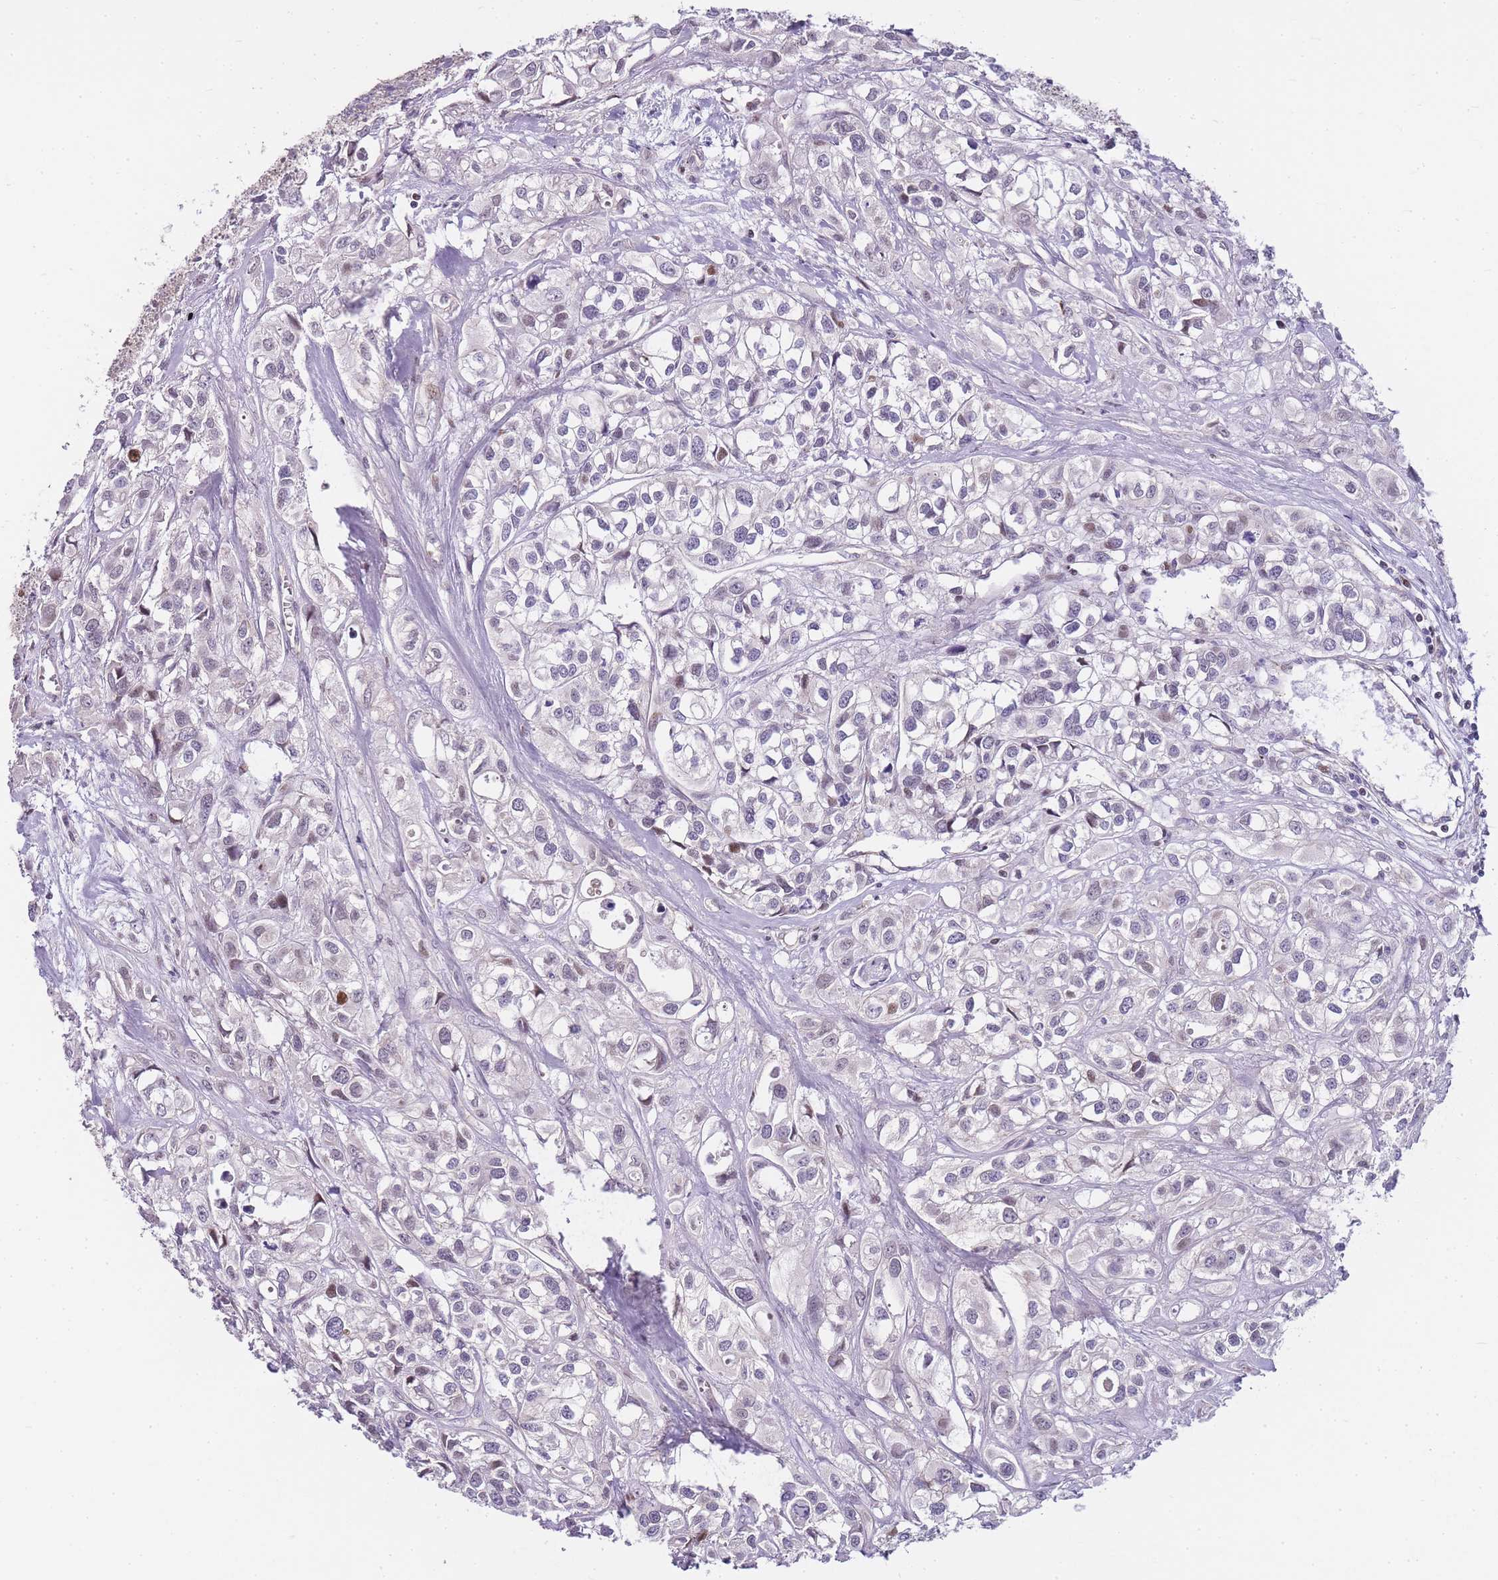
{"staining": {"intensity": "negative", "quantity": "none", "location": "none"}, "tissue": "urothelial cancer", "cell_type": "Tumor cells", "image_type": "cancer", "snomed": [{"axis": "morphology", "description": "Urothelial carcinoma, High grade"}, {"axis": "topography", "description": "Urinary bladder"}], "caption": "Tumor cells show no significant protein expression in high-grade urothelial carcinoma. (DAB immunohistochemistry with hematoxylin counter stain).", "gene": "CLBA1", "patient": {"sex": "male", "age": 67}}